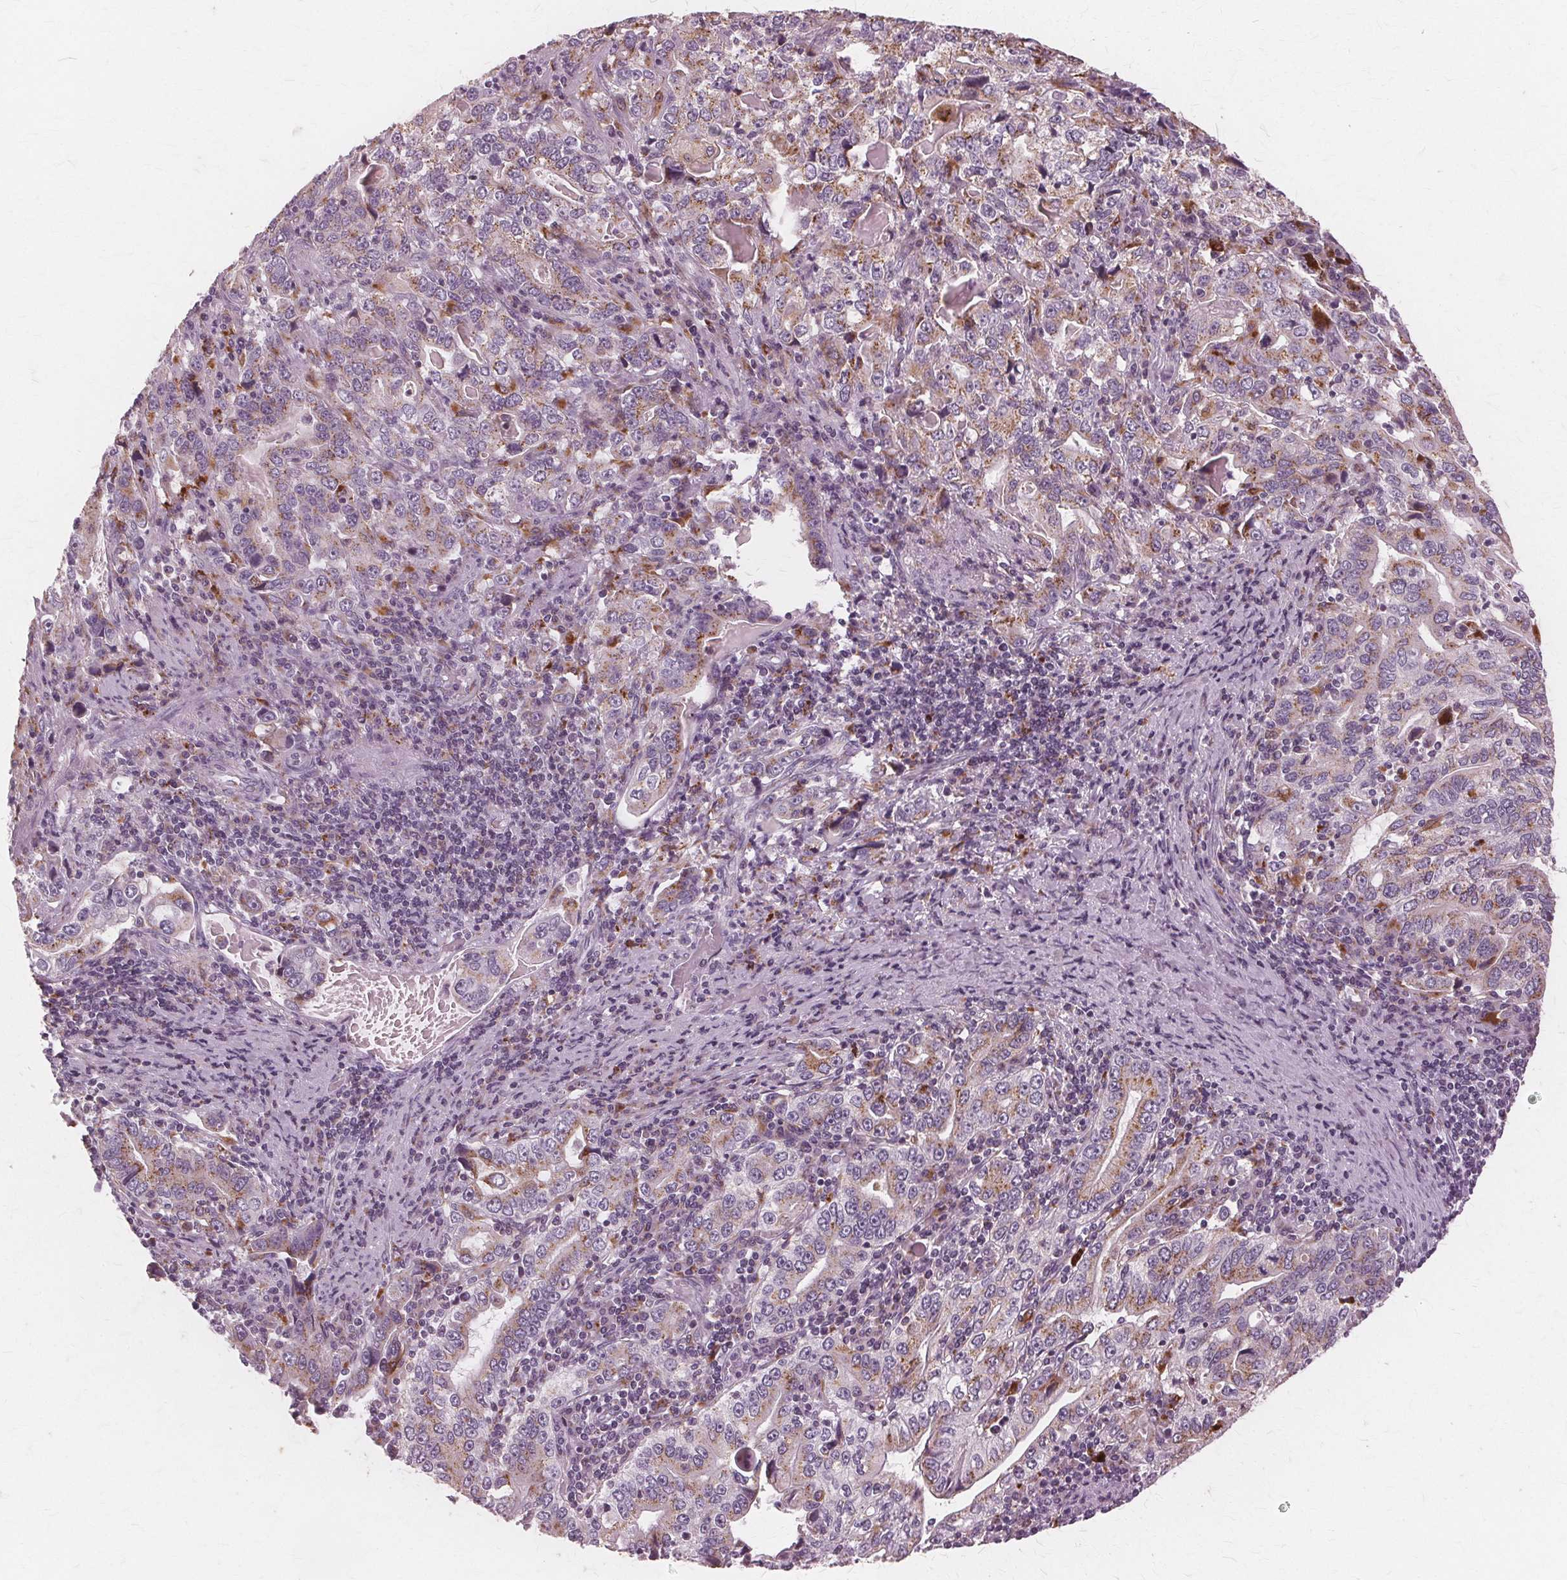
{"staining": {"intensity": "moderate", "quantity": "25%-75%", "location": "cytoplasmic/membranous"}, "tissue": "stomach cancer", "cell_type": "Tumor cells", "image_type": "cancer", "snomed": [{"axis": "morphology", "description": "Adenocarcinoma, NOS"}, {"axis": "topography", "description": "Stomach, lower"}], "caption": "Protein staining displays moderate cytoplasmic/membranous staining in about 25%-75% of tumor cells in stomach cancer (adenocarcinoma).", "gene": "DNASE2", "patient": {"sex": "female", "age": 72}}